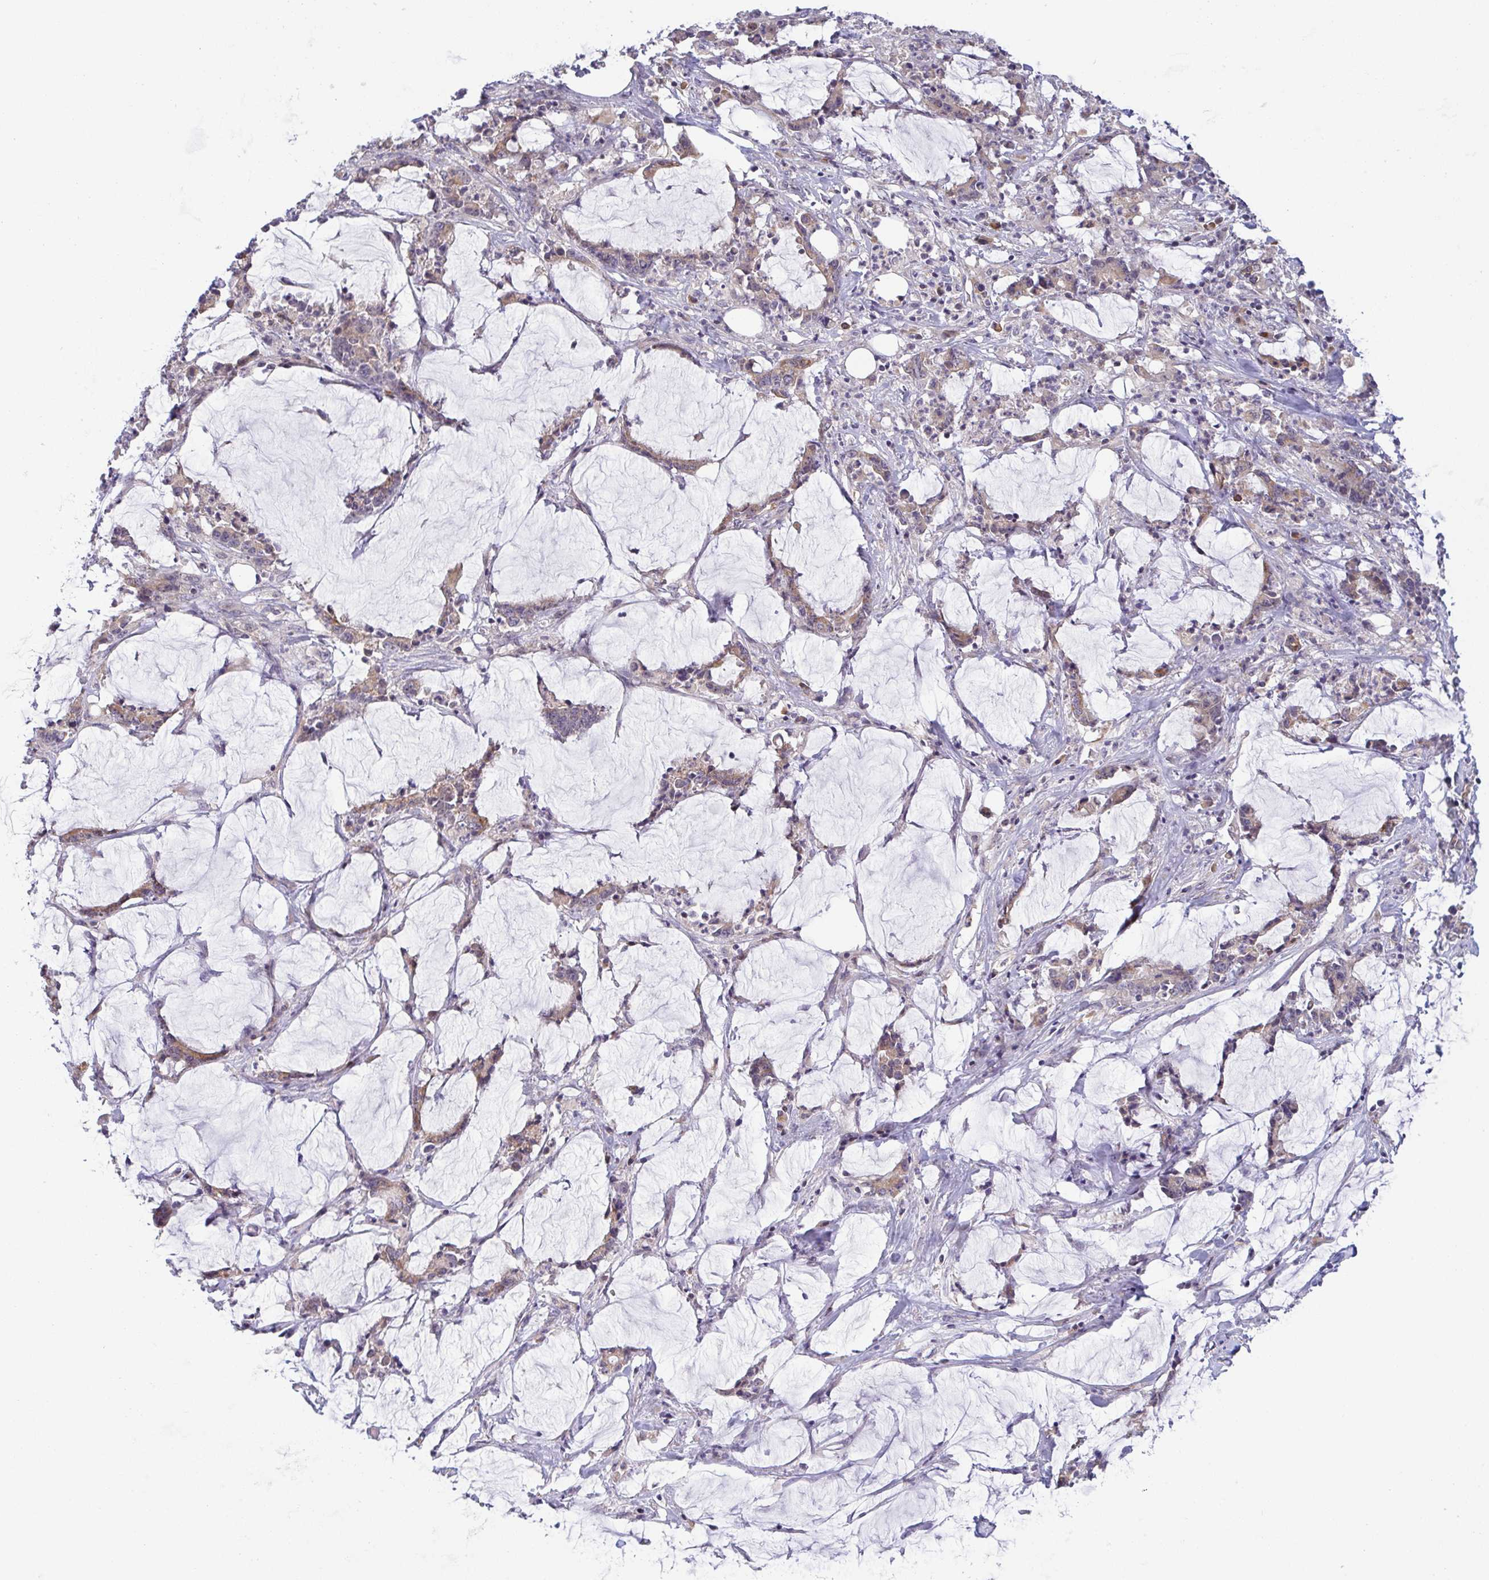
{"staining": {"intensity": "weak", "quantity": "25%-75%", "location": "cytoplasmic/membranous"}, "tissue": "stomach cancer", "cell_type": "Tumor cells", "image_type": "cancer", "snomed": [{"axis": "morphology", "description": "Adenocarcinoma, NOS"}, {"axis": "topography", "description": "Stomach, upper"}], "caption": "High-power microscopy captured an immunohistochemistry (IHC) histopathology image of stomach adenocarcinoma, revealing weak cytoplasmic/membranous staining in approximately 25%-75% of tumor cells.", "gene": "BCL2L1", "patient": {"sex": "male", "age": 68}}